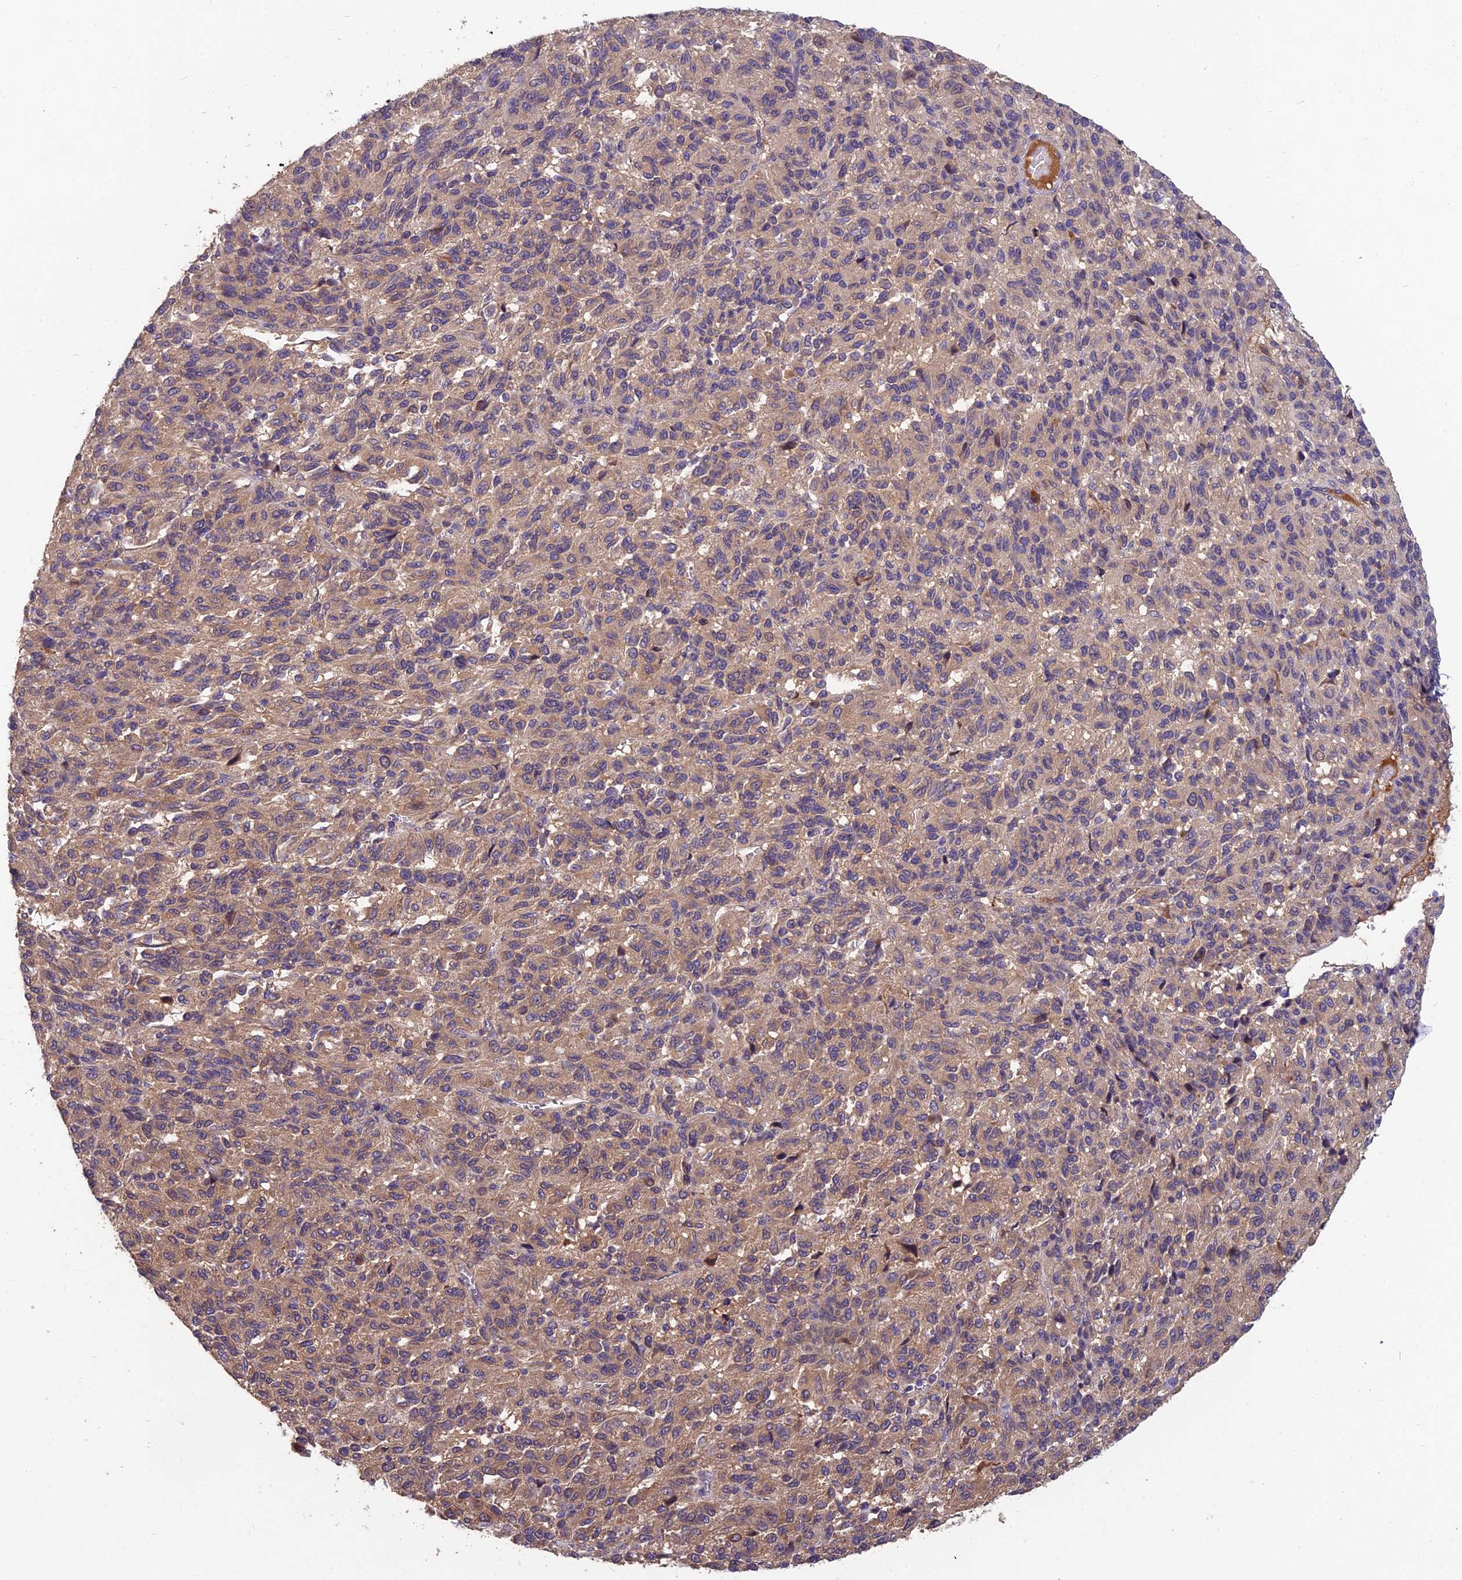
{"staining": {"intensity": "moderate", "quantity": ">75%", "location": "cytoplasmic/membranous"}, "tissue": "melanoma", "cell_type": "Tumor cells", "image_type": "cancer", "snomed": [{"axis": "morphology", "description": "Malignant melanoma, Metastatic site"}, {"axis": "topography", "description": "Lung"}], "caption": "Human malignant melanoma (metastatic site) stained for a protein (brown) shows moderate cytoplasmic/membranous positive expression in about >75% of tumor cells.", "gene": "CEACAM16", "patient": {"sex": "male", "age": 64}}